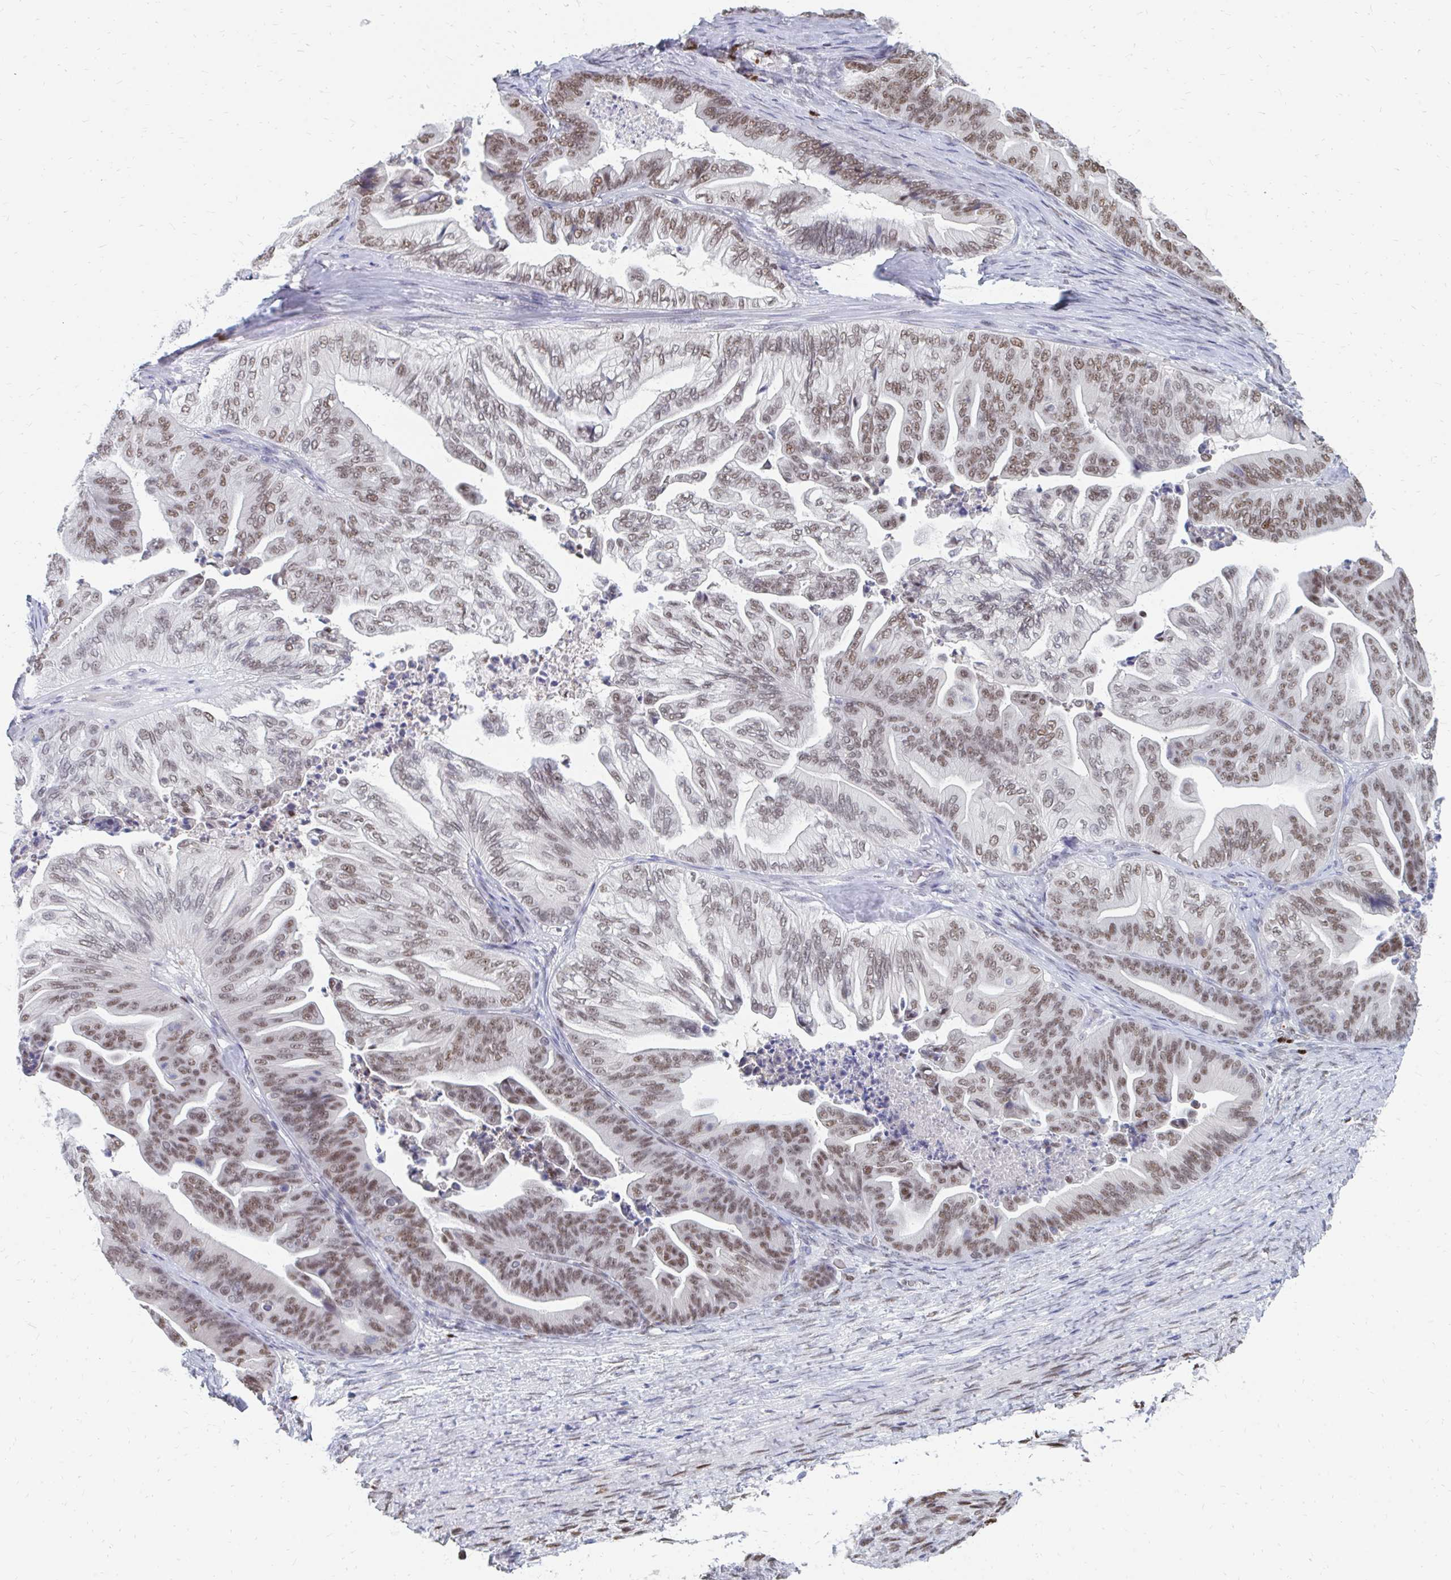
{"staining": {"intensity": "moderate", "quantity": ">75%", "location": "nuclear"}, "tissue": "ovarian cancer", "cell_type": "Tumor cells", "image_type": "cancer", "snomed": [{"axis": "morphology", "description": "Cystadenocarcinoma, mucinous, NOS"}, {"axis": "topography", "description": "Ovary"}], "caption": "Immunohistochemical staining of ovarian mucinous cystadenocarcinoma shows moderate nuclear protein staining in approximately >75% of tumor cells.", "gene": "PLK3", "patient": {"sex": "female", "age": 67}}